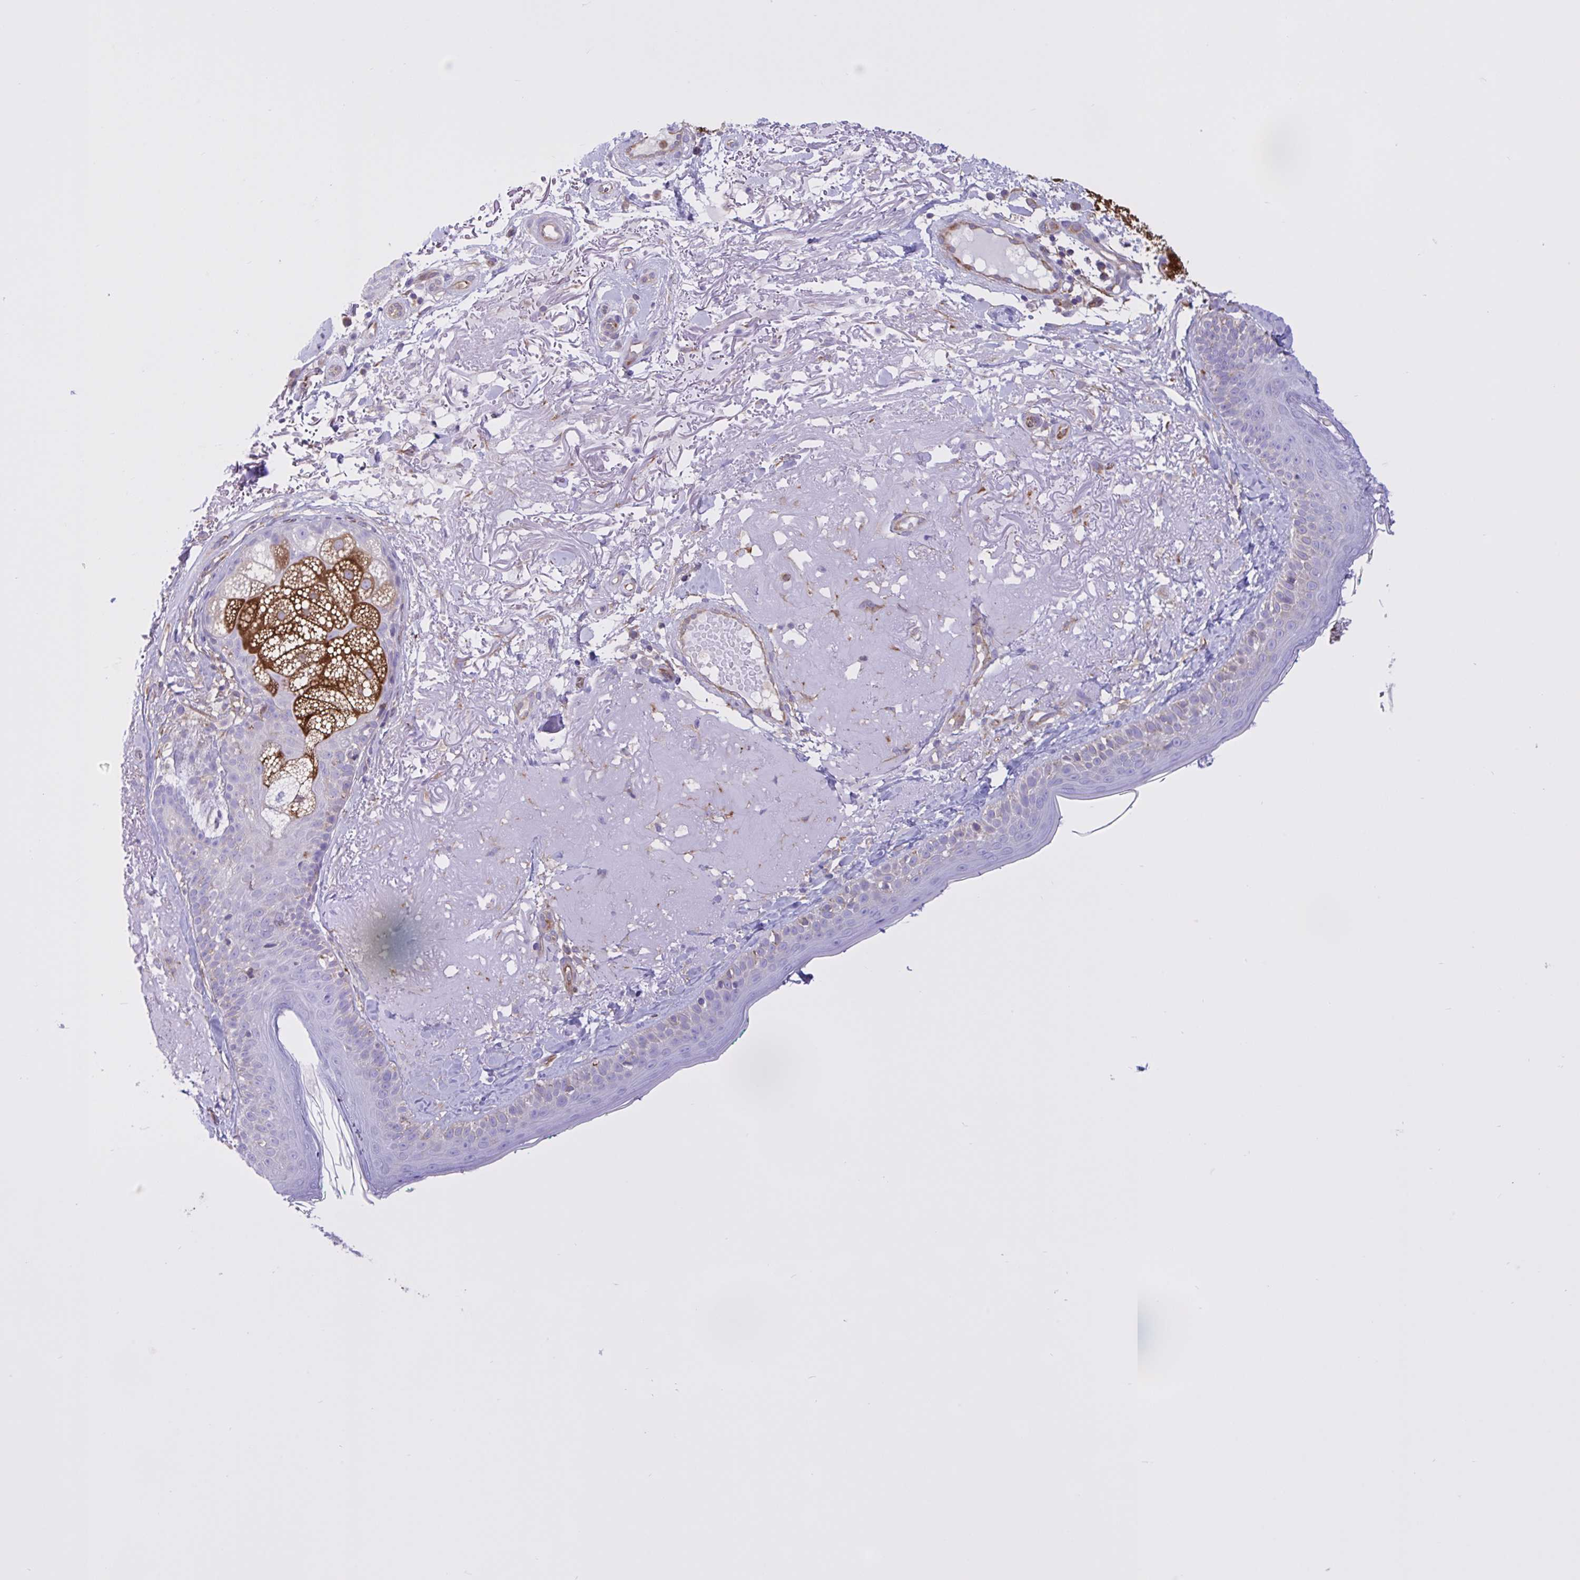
{"staining": {"intensity": "negative", "quantity": "none", "location": "none"}, "tissue": "skin", "cell_type": "Fibroblasts", "image_type": "normal", "snomed": [{"axis": "morphology", "description": "Normal tissue, NOS"}, {"axis": "topography", "description": "Skin"}], "caption": "Fibroblasts show no significant protein staining in unremarkable skin. (DAB immunohistochemistry with hematoxylin counter stain).", "gene": "OR51M1", "patient": {"sex": "male", "age": 73}}